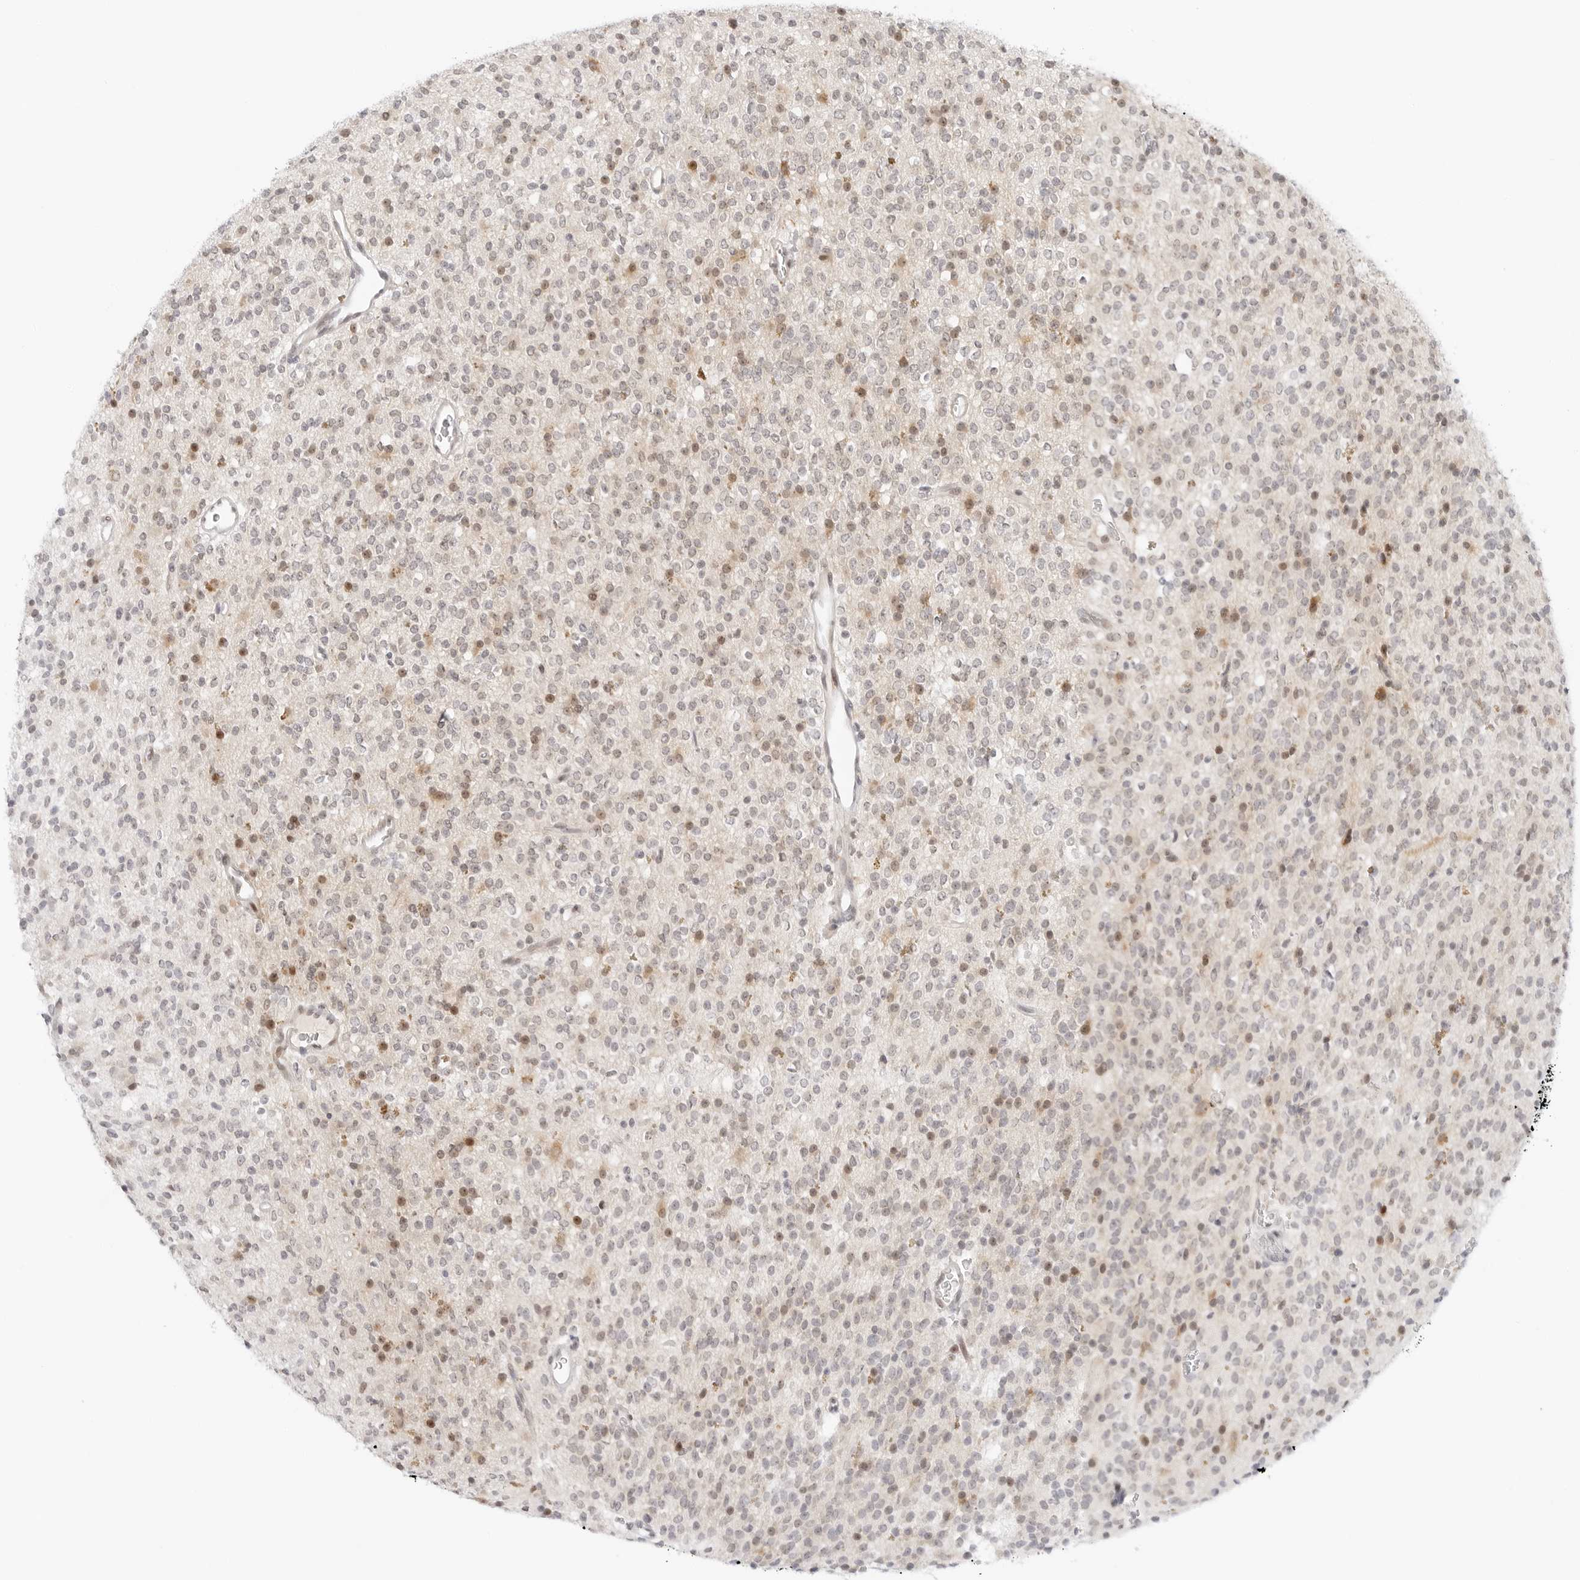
{"staining": {"intensity": "moderate", "quantity": "<25%", "location": "nuclear"}, "tissue": "glioma", "cell_type": "Tumor cells", "image_type": "cancer", "snomed": [{"axis": "morphology", "description": "Glioma, malignant, High grade"}, {"axis": "topography", "description": "Brain"}], "caption": "Immunohistochemistry (IHC) of human malignant high-grade glioma shows low levels of moderate nuclear positivity in approximately <25% of tumor cells. The protein of interest is shown in brown color, while the nuclei are stained blue.", "gene": "HIPK3", "patient": {"sex": "male", "age": 34}}